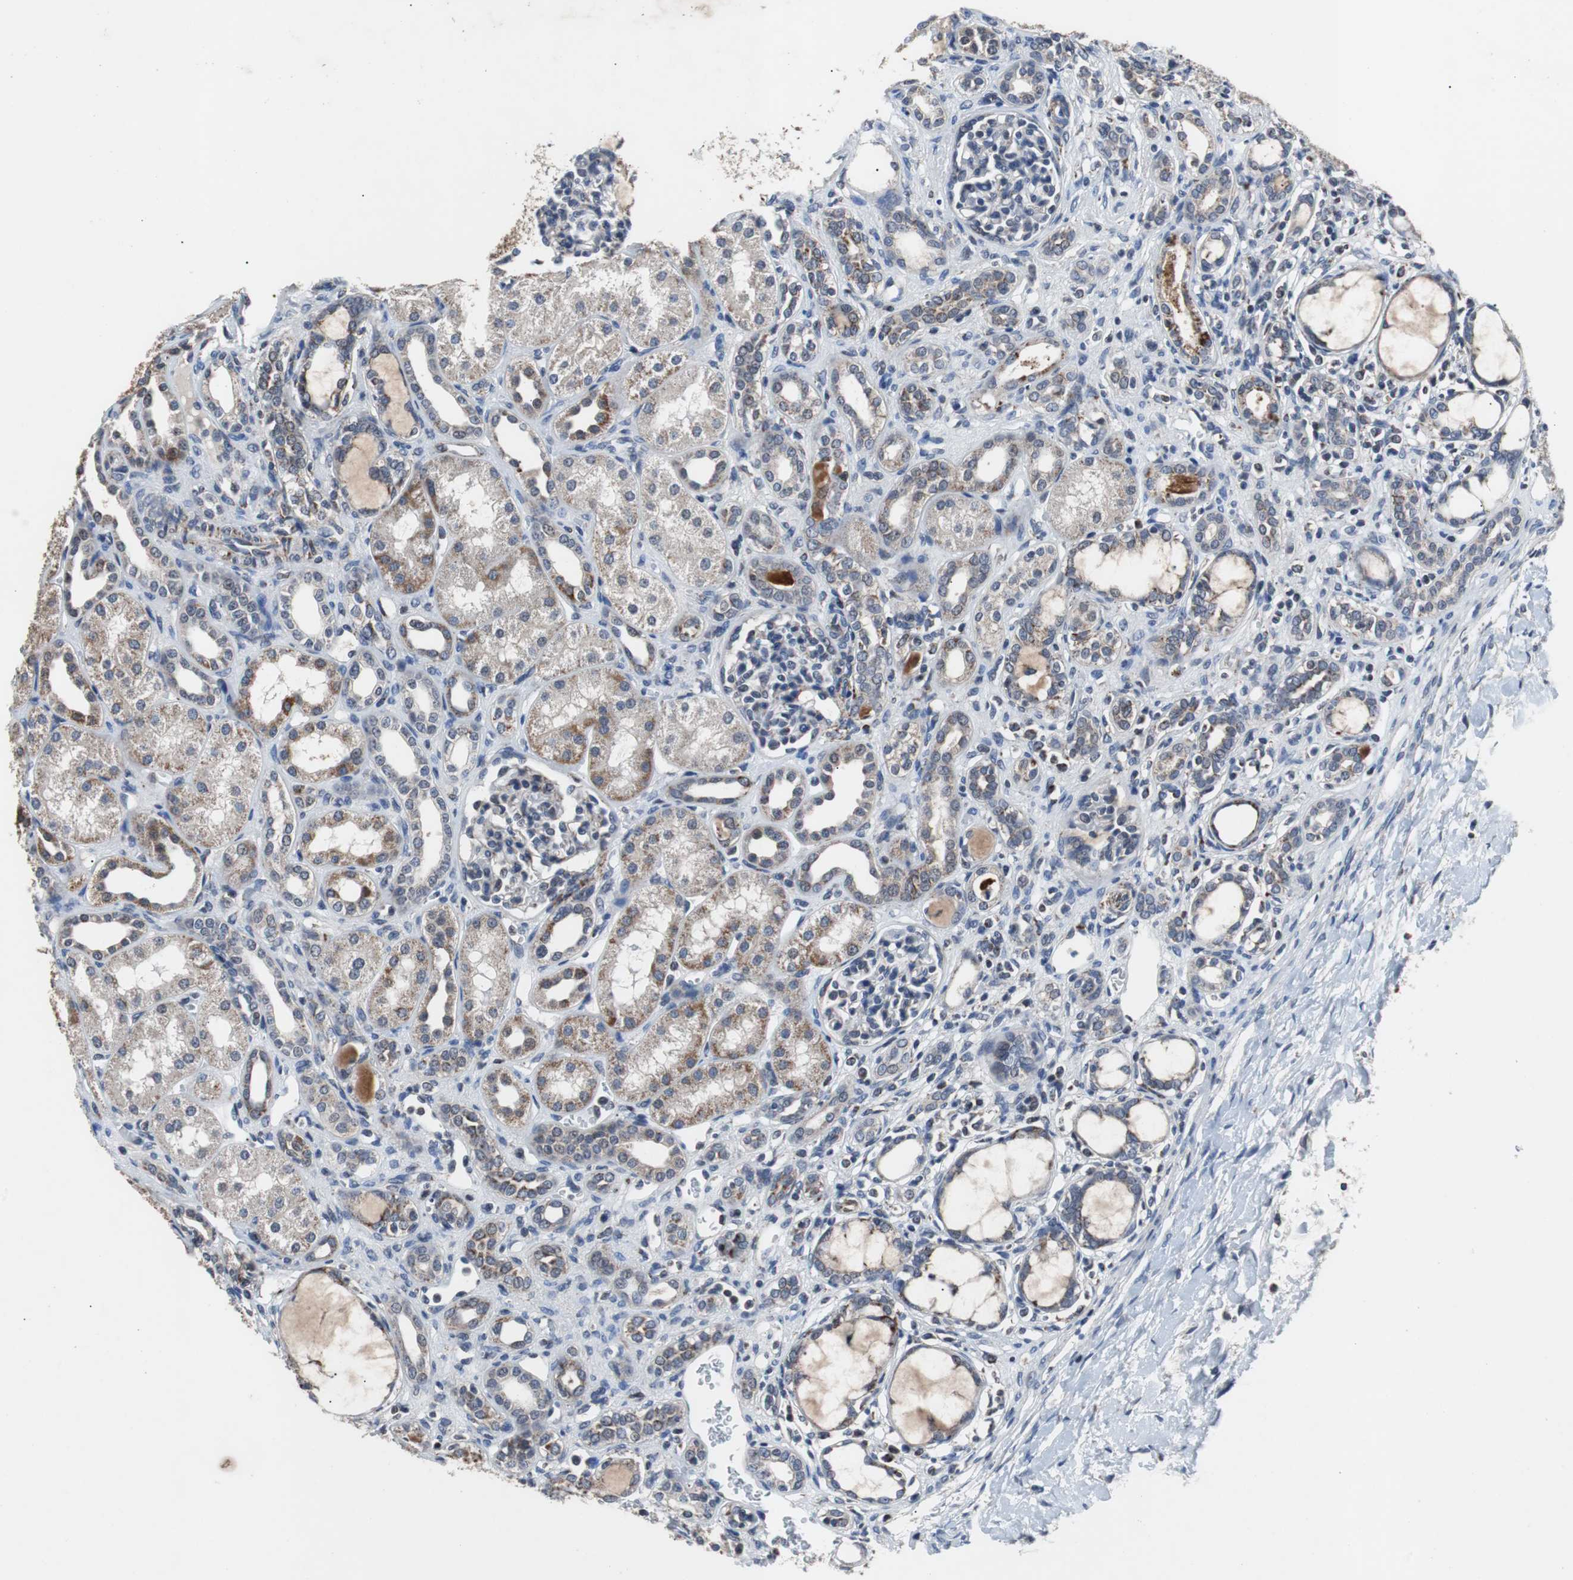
{"staining": {"intensity": "weak", "quantity": "<25%", "location": "cytoplasmic/membranous"}, "tissue": "kidney", "cell_type": "Cells in glomeruli", "image_type": "normal", "snomed": [{"axis": "morphology", "description": "Normal tissue, NOS"}, {"axis": "topography", "description": "Kidney"}], "caption": "High magnification brightfield microscopy of benign kidney stained with DAB (3,3'-diaminobenzidine) (brown) and counterstained with hematoxylin (blue): cells in glomeruli show no significant expression. (Immunohistochemistry (ihc), brightfield microscopy, high magnification).", "gene": "PITRM1", "patient": {"sex": "male", "age": 7}}